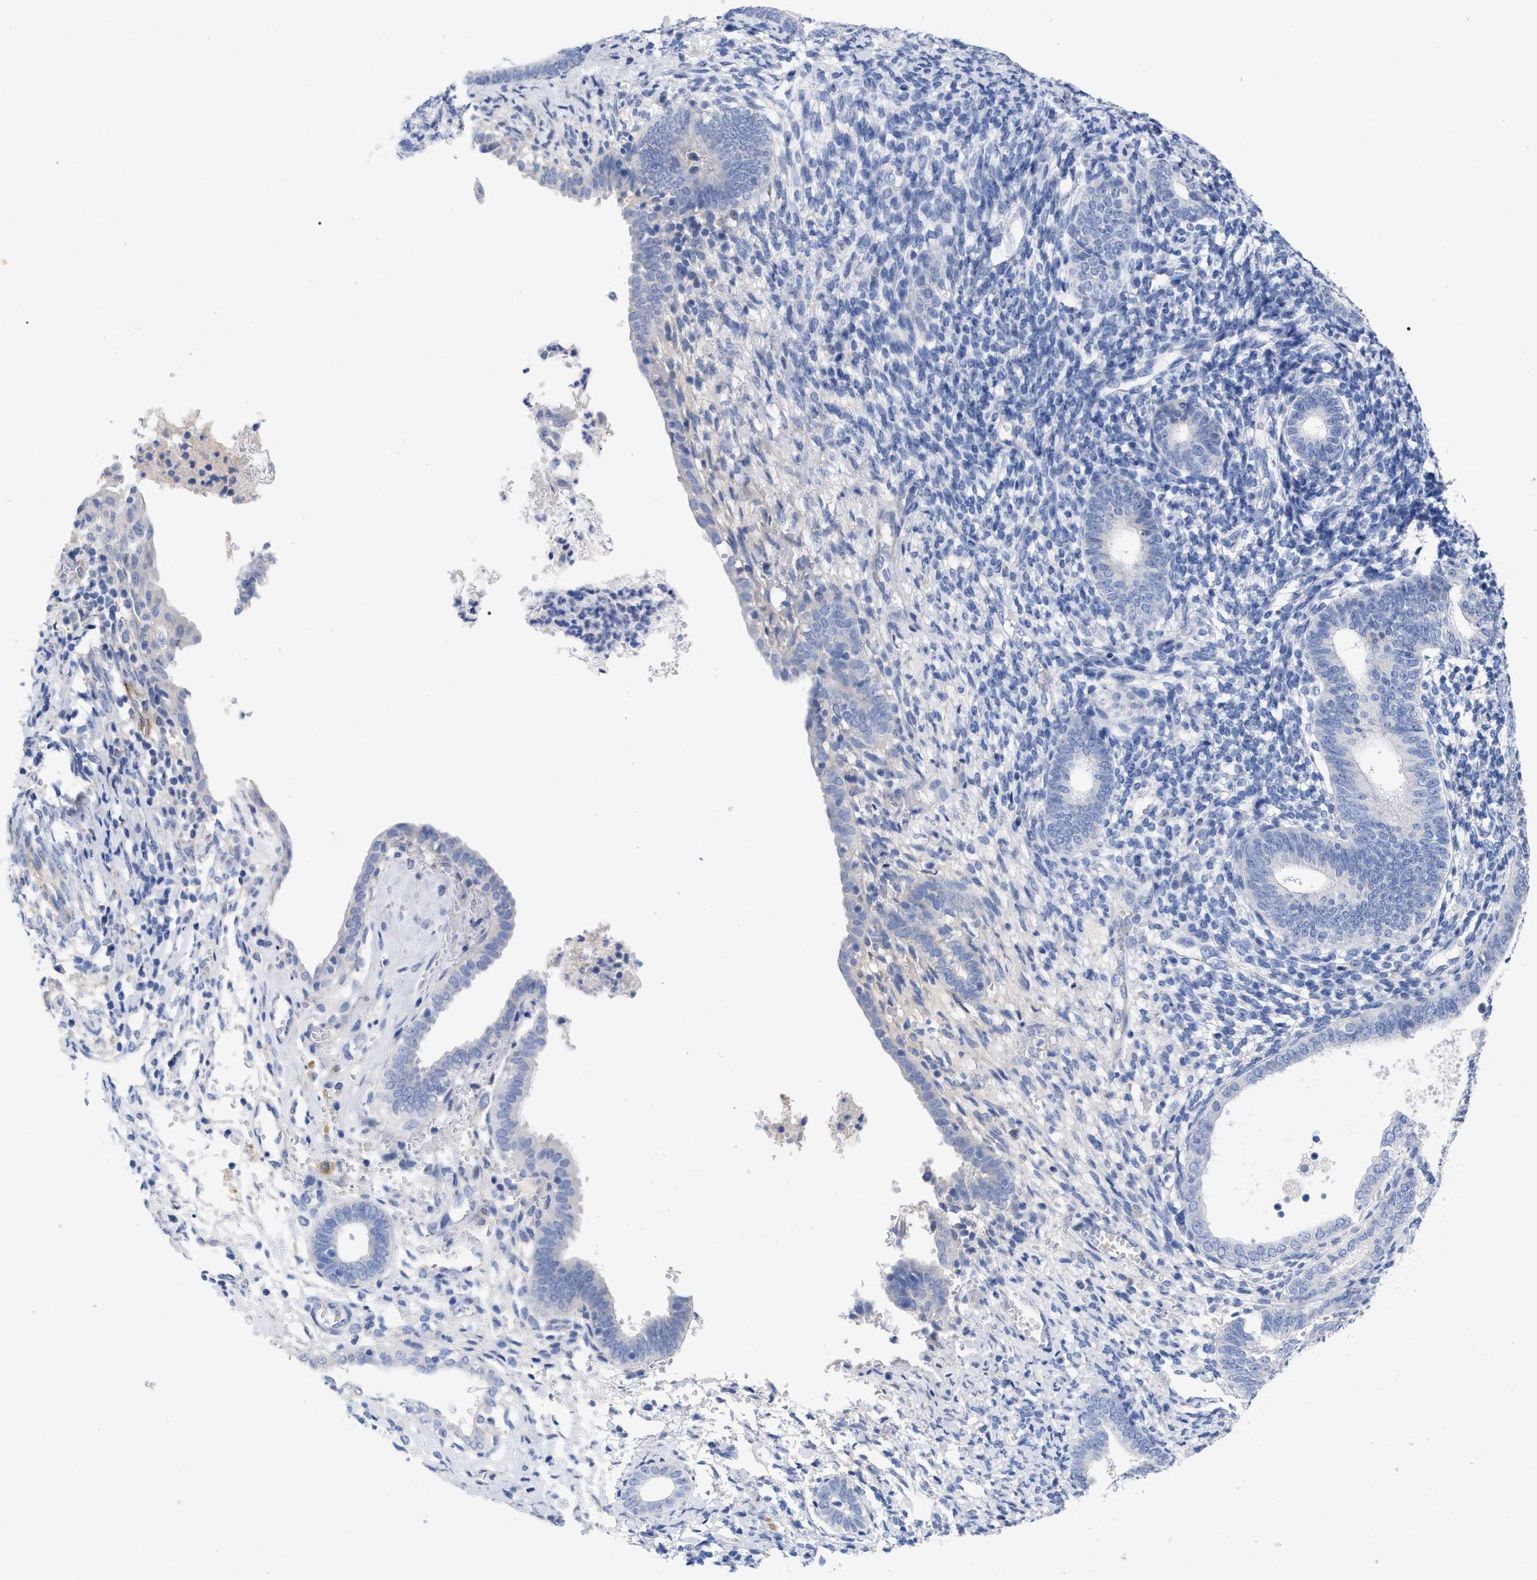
{"staining": {"intensity": "negative", "quantity": "none", "location": "none"}, "tissue": "endometrium", "cell_type": "Cells in endometrial stroma", "image_type": "normal", "snomed": [{"axis": "morphology", "description": "Normal tissue, NOS"}, {"axis": "morphology", "description": "Adenocarcinoma, NOS"}, {"axis": "topography", "description": "Endometrium"}], "caption": "Protein analysis of benign endometrium shows no significant staining in cells in endometrial stroma. Nuclei are stained in blue.", "gene": "HAPLN1", "patient": {"sex": "female", "age": 57}}